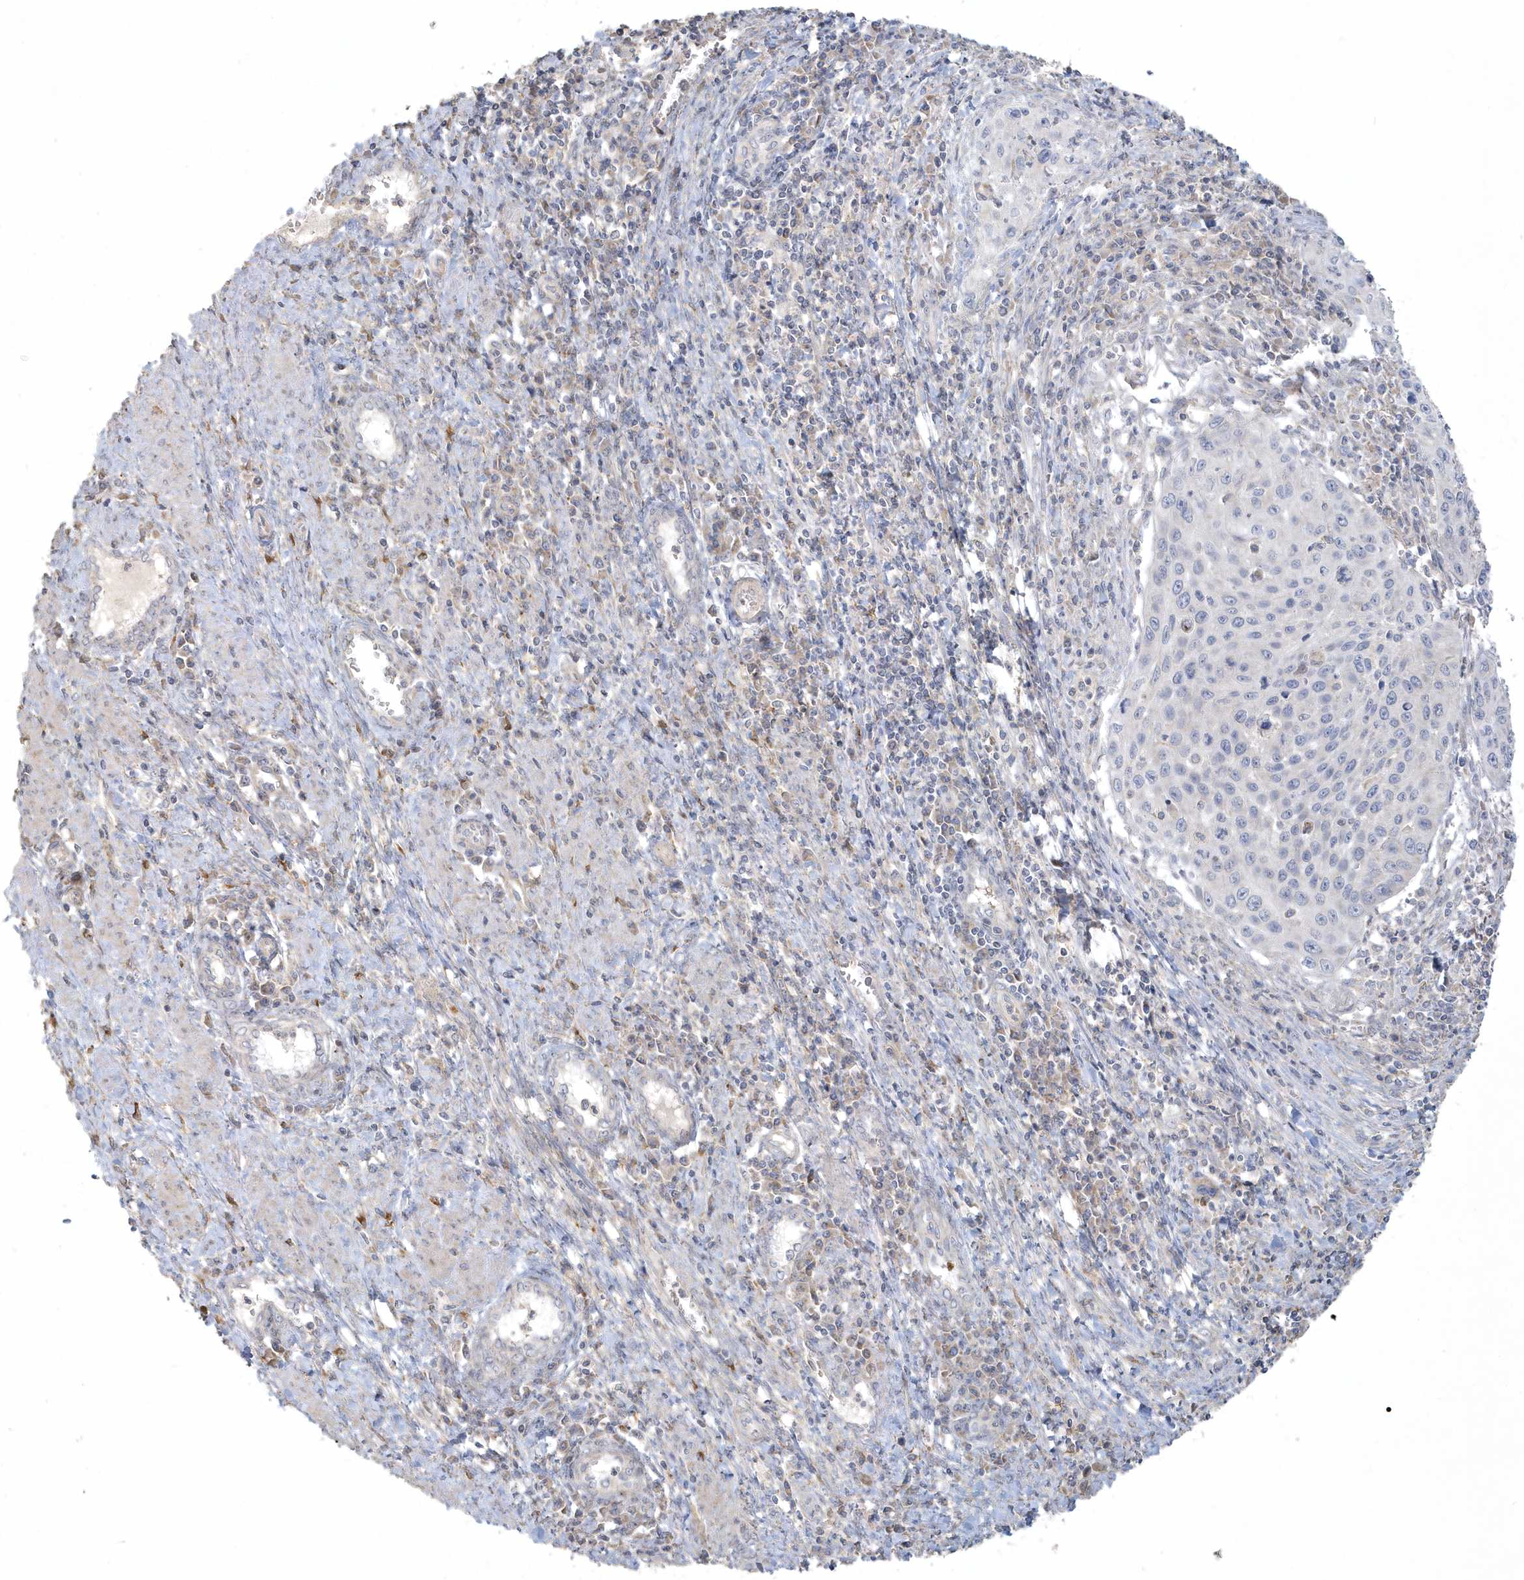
{"staining": {"intensity": "negative", "quantity": "none", "location": "none"}, "tissue": "cervical cancer", "cell_type": "Tumor cells", "image_type": "cancer", "snomed": [{"axis": "morphology", "description": "Squamous cell carcinoma, NOS"}, {"axis": "topography", "description": "Cervix"}], "caption": "IHC image of human cervical cancer (squamous cell carcinoma) stained for a protein (brown), which demonstrates no staining in tumor cells. Brightfield microscopy of immunohistochemistry stained with DAB (3,3'-diaminobenzidine) (brown) and hematoxylin (blue), captured at high magnification.", "gene": "BLTP3A", "patient": {"sex": "female", "age": 32}}